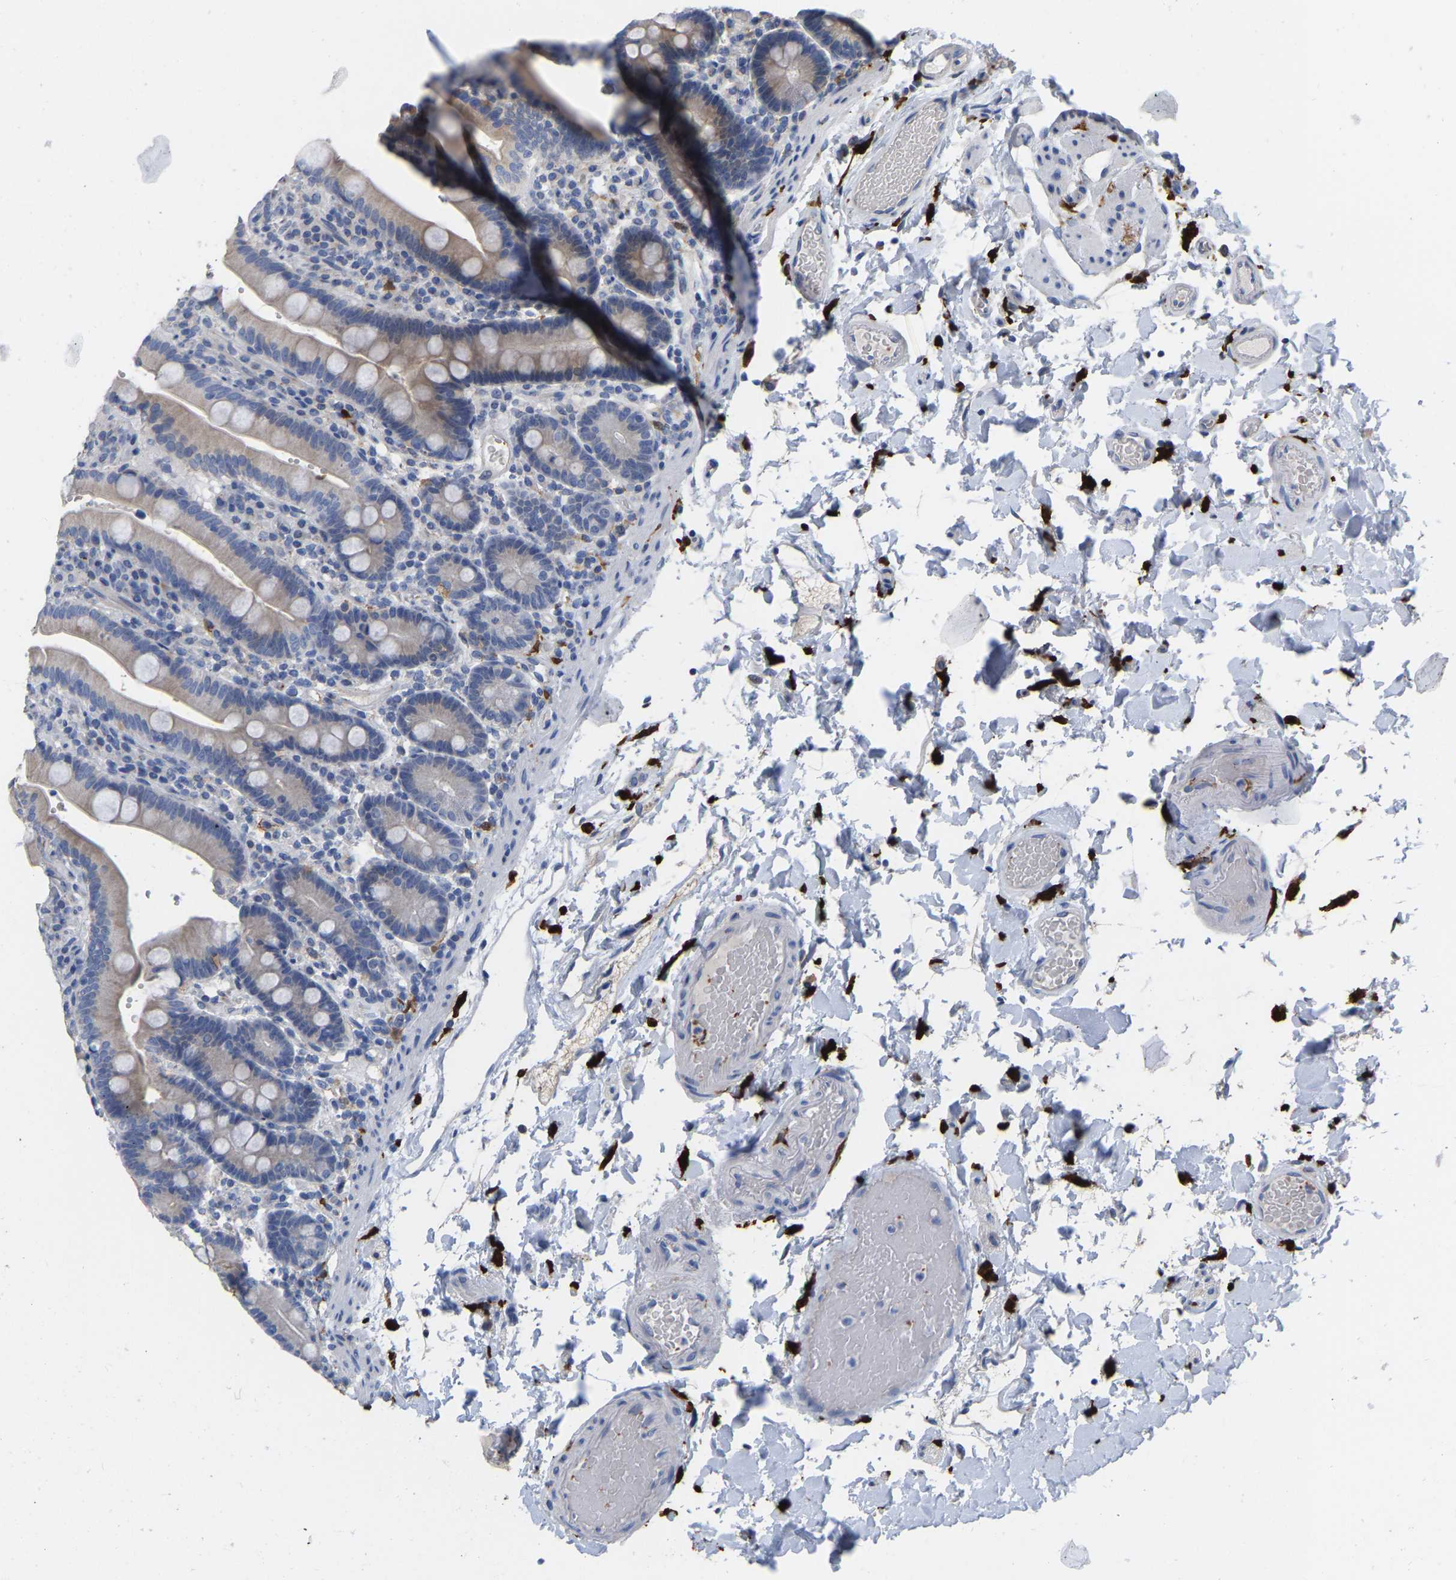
{"staining": {"intensity": "strong", "quantity": "<25%", "location": "cytoplasmic/membranous"}, "tissue": "duodenum", "cell_type": "Glandular cells", "image_type": "normal", "snomed": [{"axis": "morphology", "description": "Normal tissue, NOS"}, {"axis": "topography", "description": "Small intestine, NOS"}], "caption": "Immunohistochemical staining of unremarkable human duodenum reveals <25% levels of strong cytoplasmic/membranous protein staining in approximately <25% of glandular cells. (DAB IHC, brown staining for protein, blue staining for nuclei).", "gene": "ULBP2", "patient": {"sex": "female", "age": 71}}